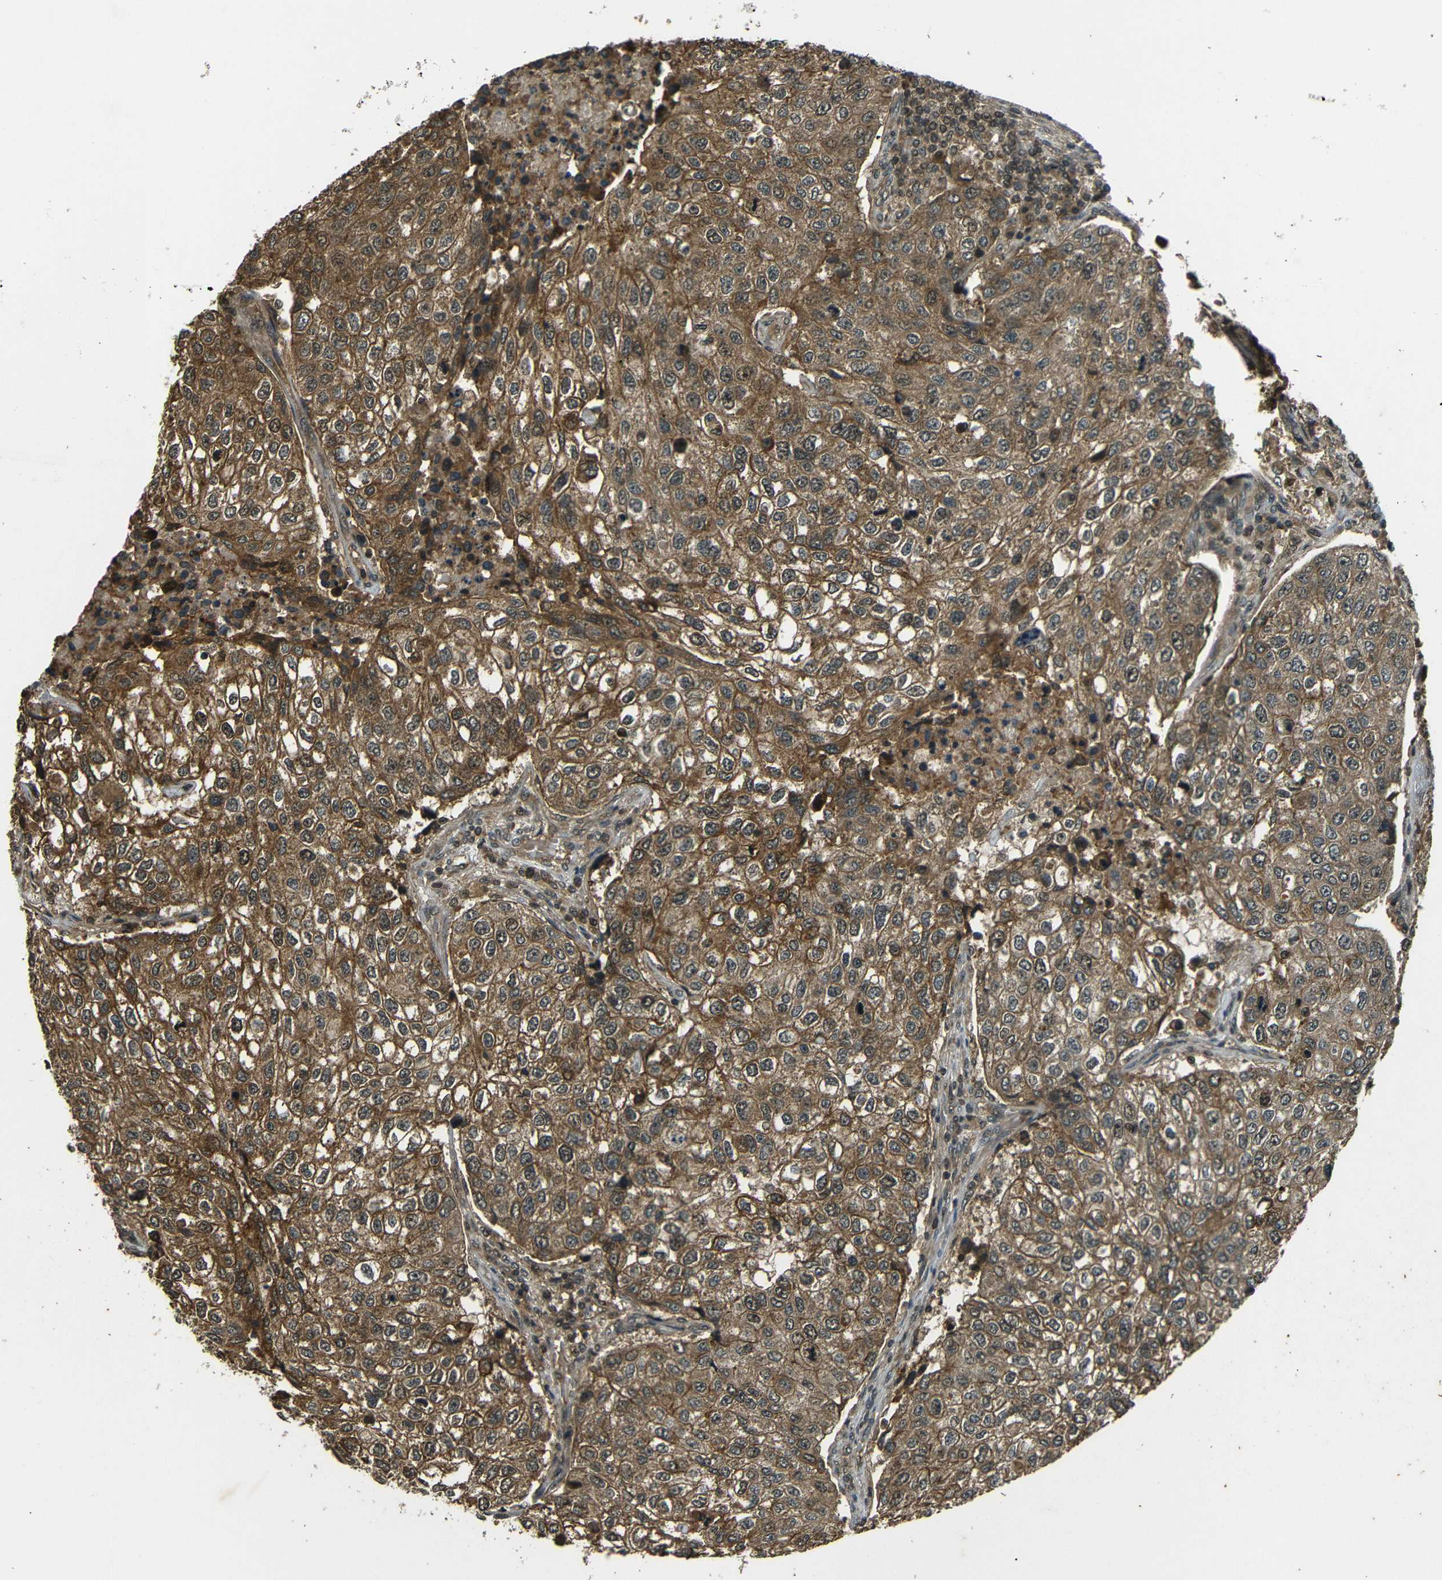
{"staining": {"intensity": "moderate", "quantity": ">75%", "location": "cytoplasmic/membranous,nuclear"}, "tissue": "urothelial cancer", "cell_type": "Tumor cells", "image_type": "cancer", "snomed": [{"axis": "morphology", "description": "Urothelial carcinoma, High grade"}, {"axis": "topography", "description": "Lymph node"}, {"axis": "topography", "description": "Urinary bladder"}], "caption": "Immunohistochemistry micrograph of human high-grade urothelial carcinoma stained for a protein (brown), which reveals medium levels of moderate cytoplasmic/membranous and nuclear staining in approximately >75% of tumor cells.", "gene": "PLK2", "patient": {"sex": "male", "age": 51}}